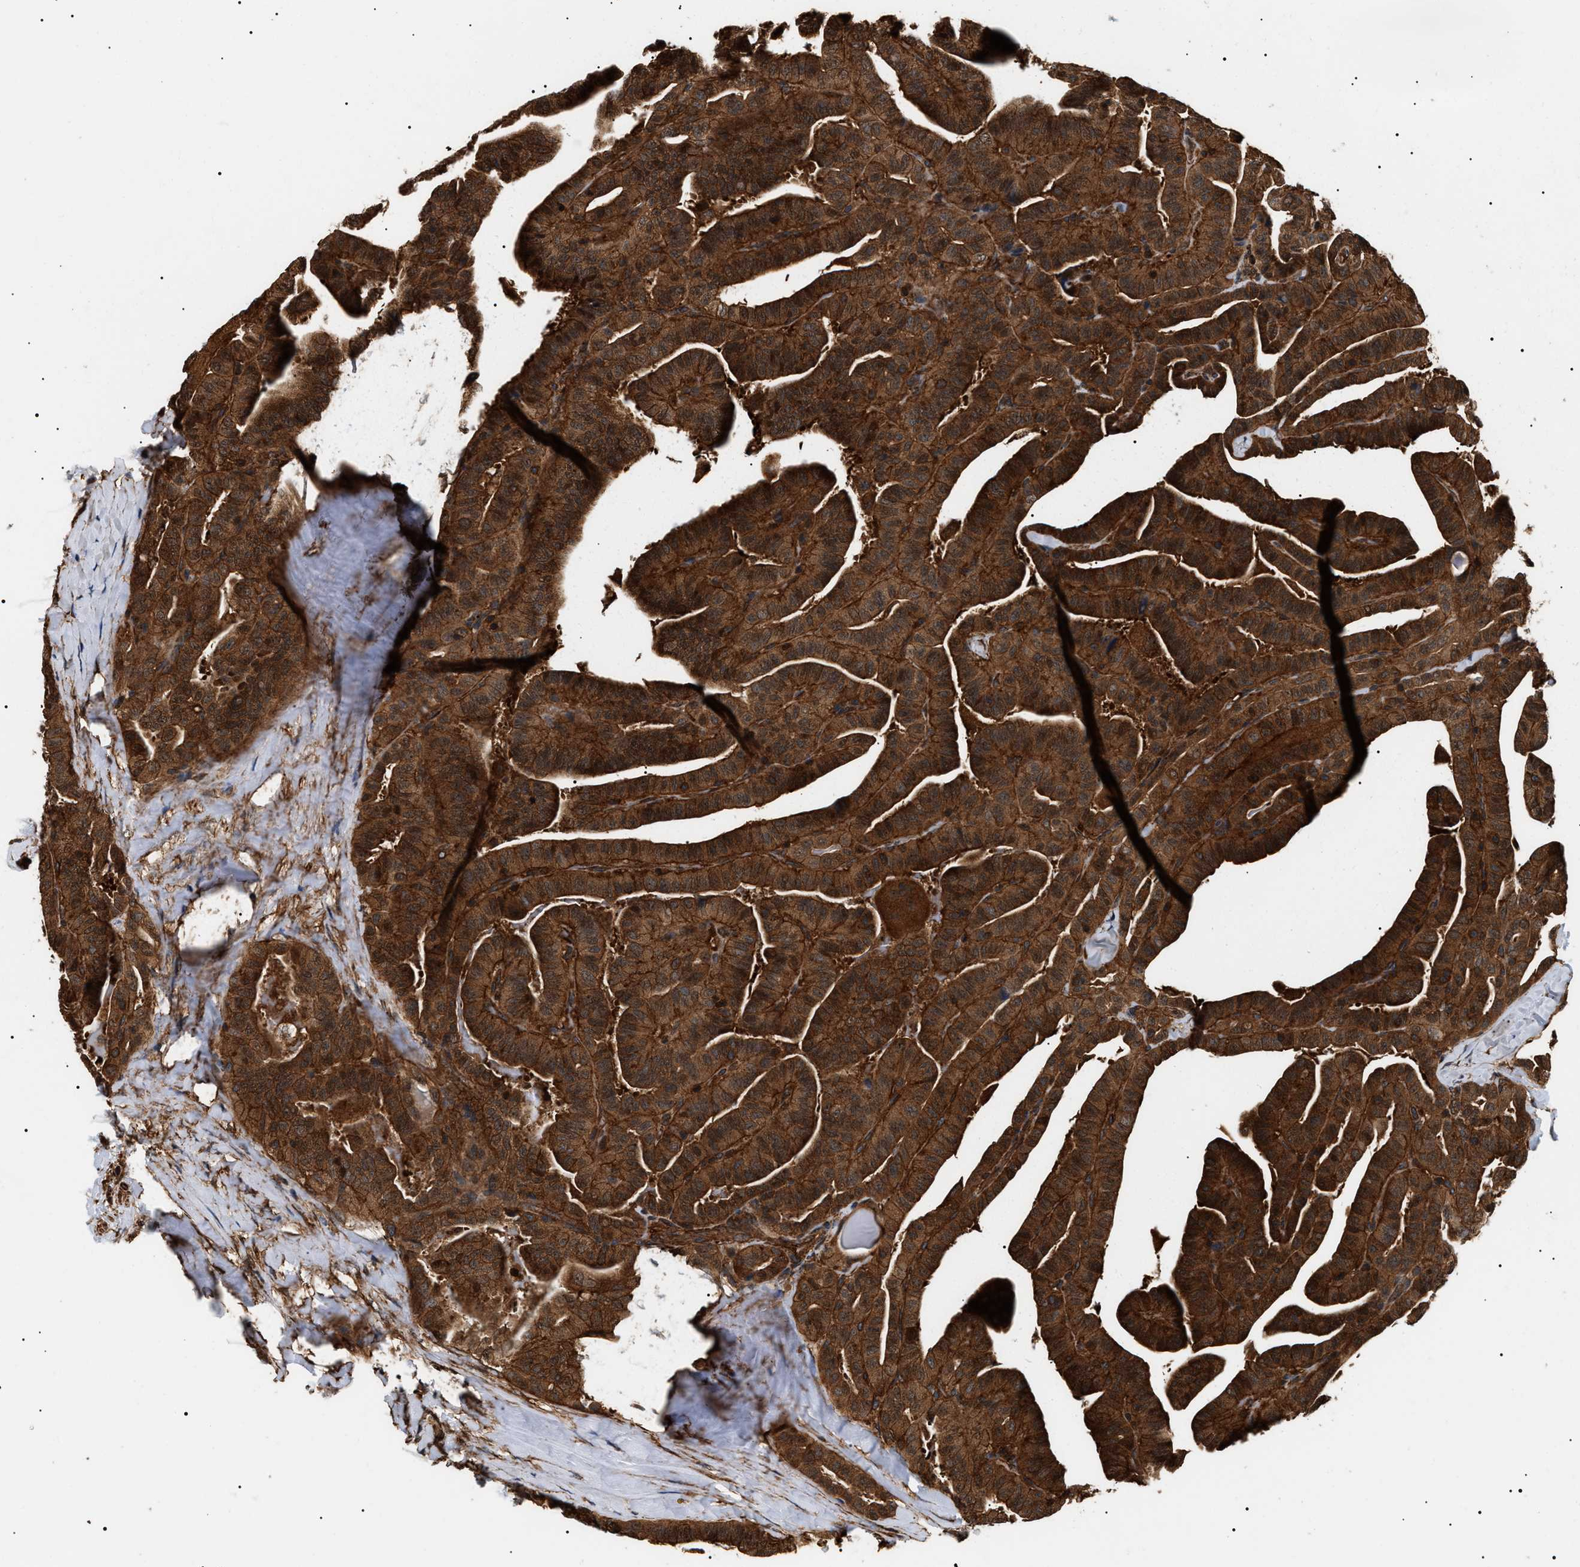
{"staining": {"intensity": "strong", "quantity": ">75%", "location": "cytoplasmic/membranous"}, "tissue": "thyroid cancer", "cell_type": "Tumor cells", "image_type": "cancer", "snomed": [{"axis": "morphology", "description": "Papillary adenocarcinoma, NOS"}, {"axis": "topography", "description": "Thyroid gland"}], "caption": "Immunohistochemical staining of human thyroid papillary adenocarcinoma exhibits high levels of strong cytoplasmic/membranous positivity in about >75% of tumor cells. (brown staining indicates protein expression, while blue staining denotes nuclei).", "gene": "SH3GLB2", "patient": {"sex": "male", "age": 77}}